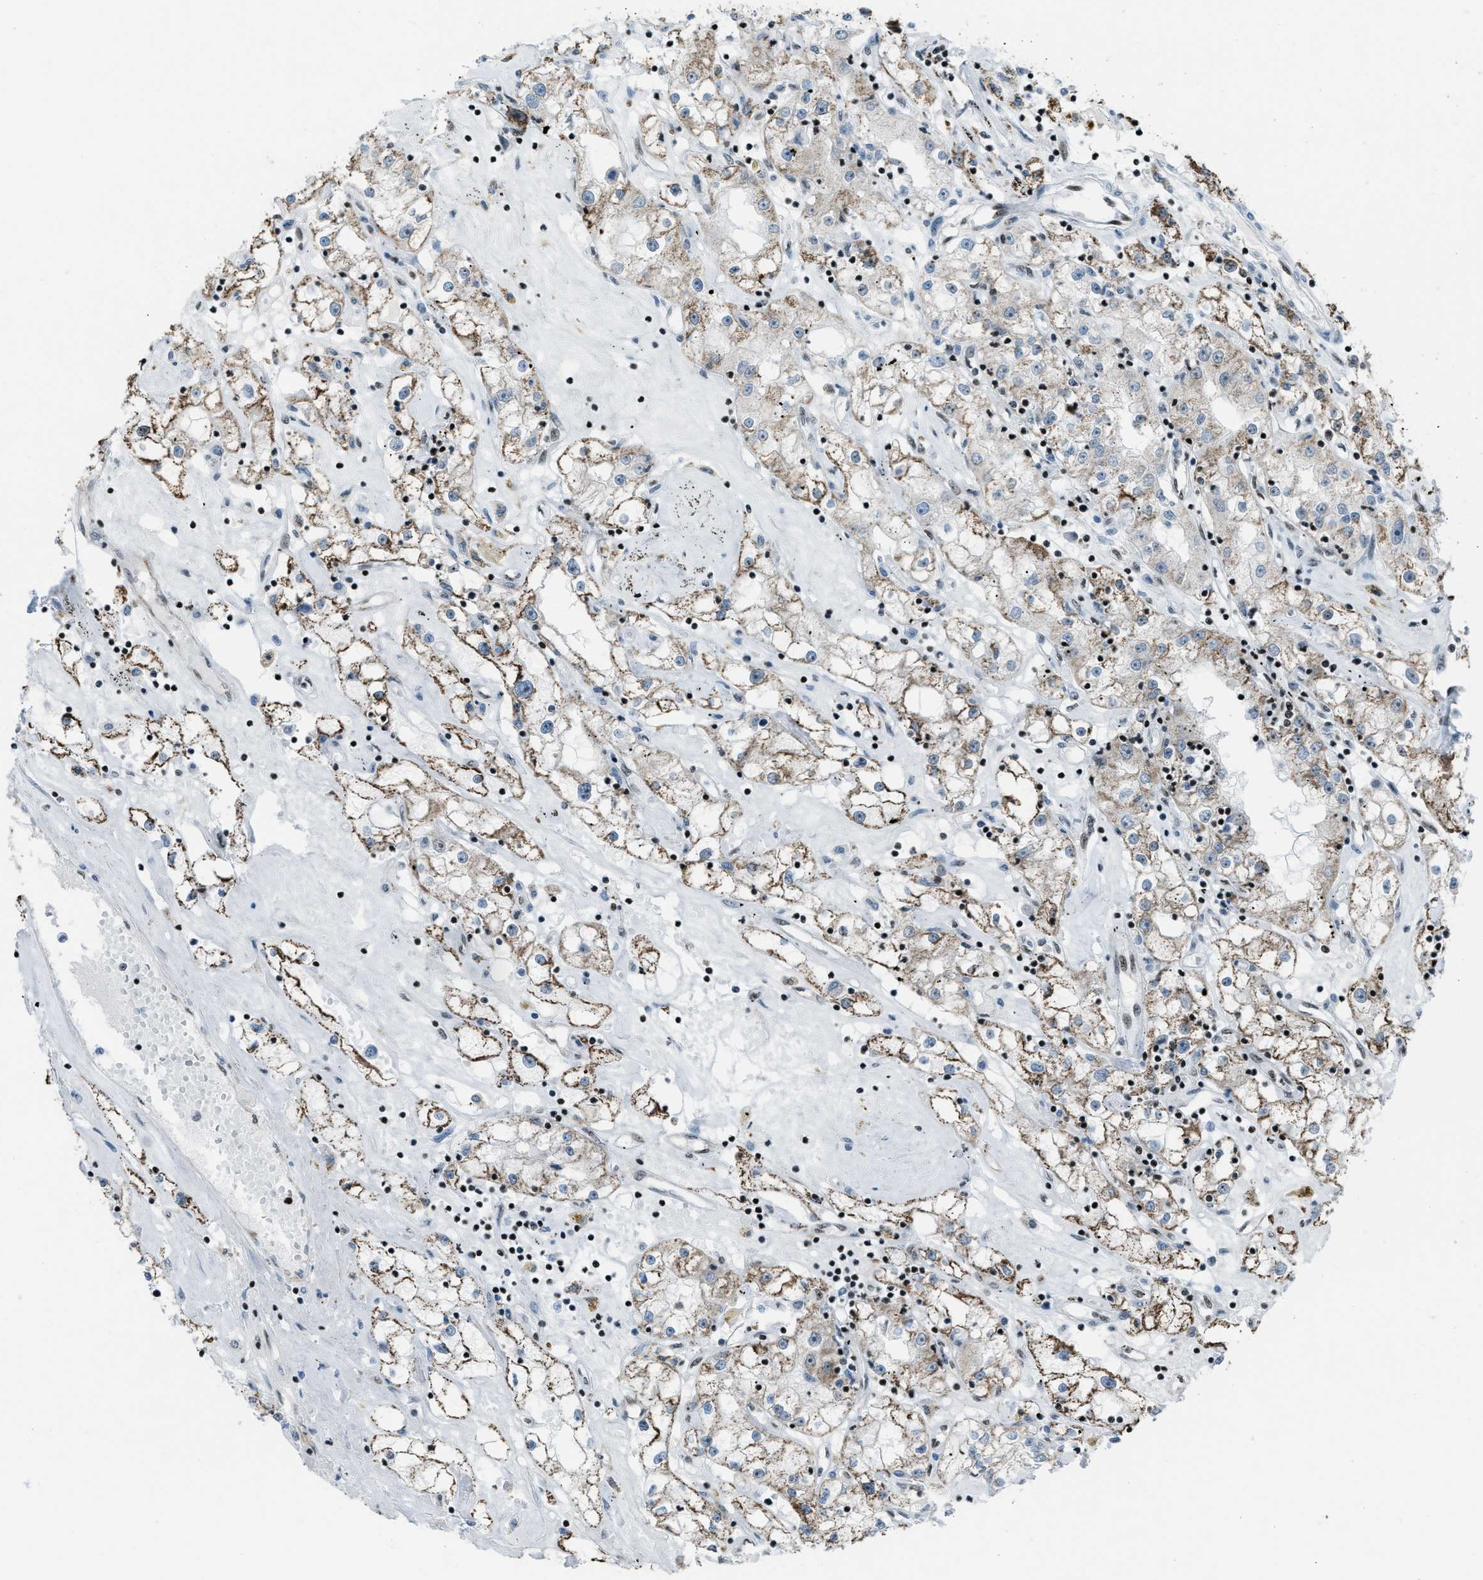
{"staining": {"intensity": "moderate", "quantity": ">75%", "location": "cytoplasmic/membranous"}, "tissue": "renal cancer", "cell_type": "Tumor cells", "image_type": "cancer", "snomed": [{"axis": "morphology", "description": "Adenocarcinoma, NOS"}, {"axis": "topography", "description": "Kidney"}], "caption": "Adenocarcinoma (renal) stained with immunohistochemistry shows moderate cytoplasmic/membranous staining in approximately >75% of tumor cells.", "gene": "SLFN5", "patient": {"sex": "male", "age": 56}}